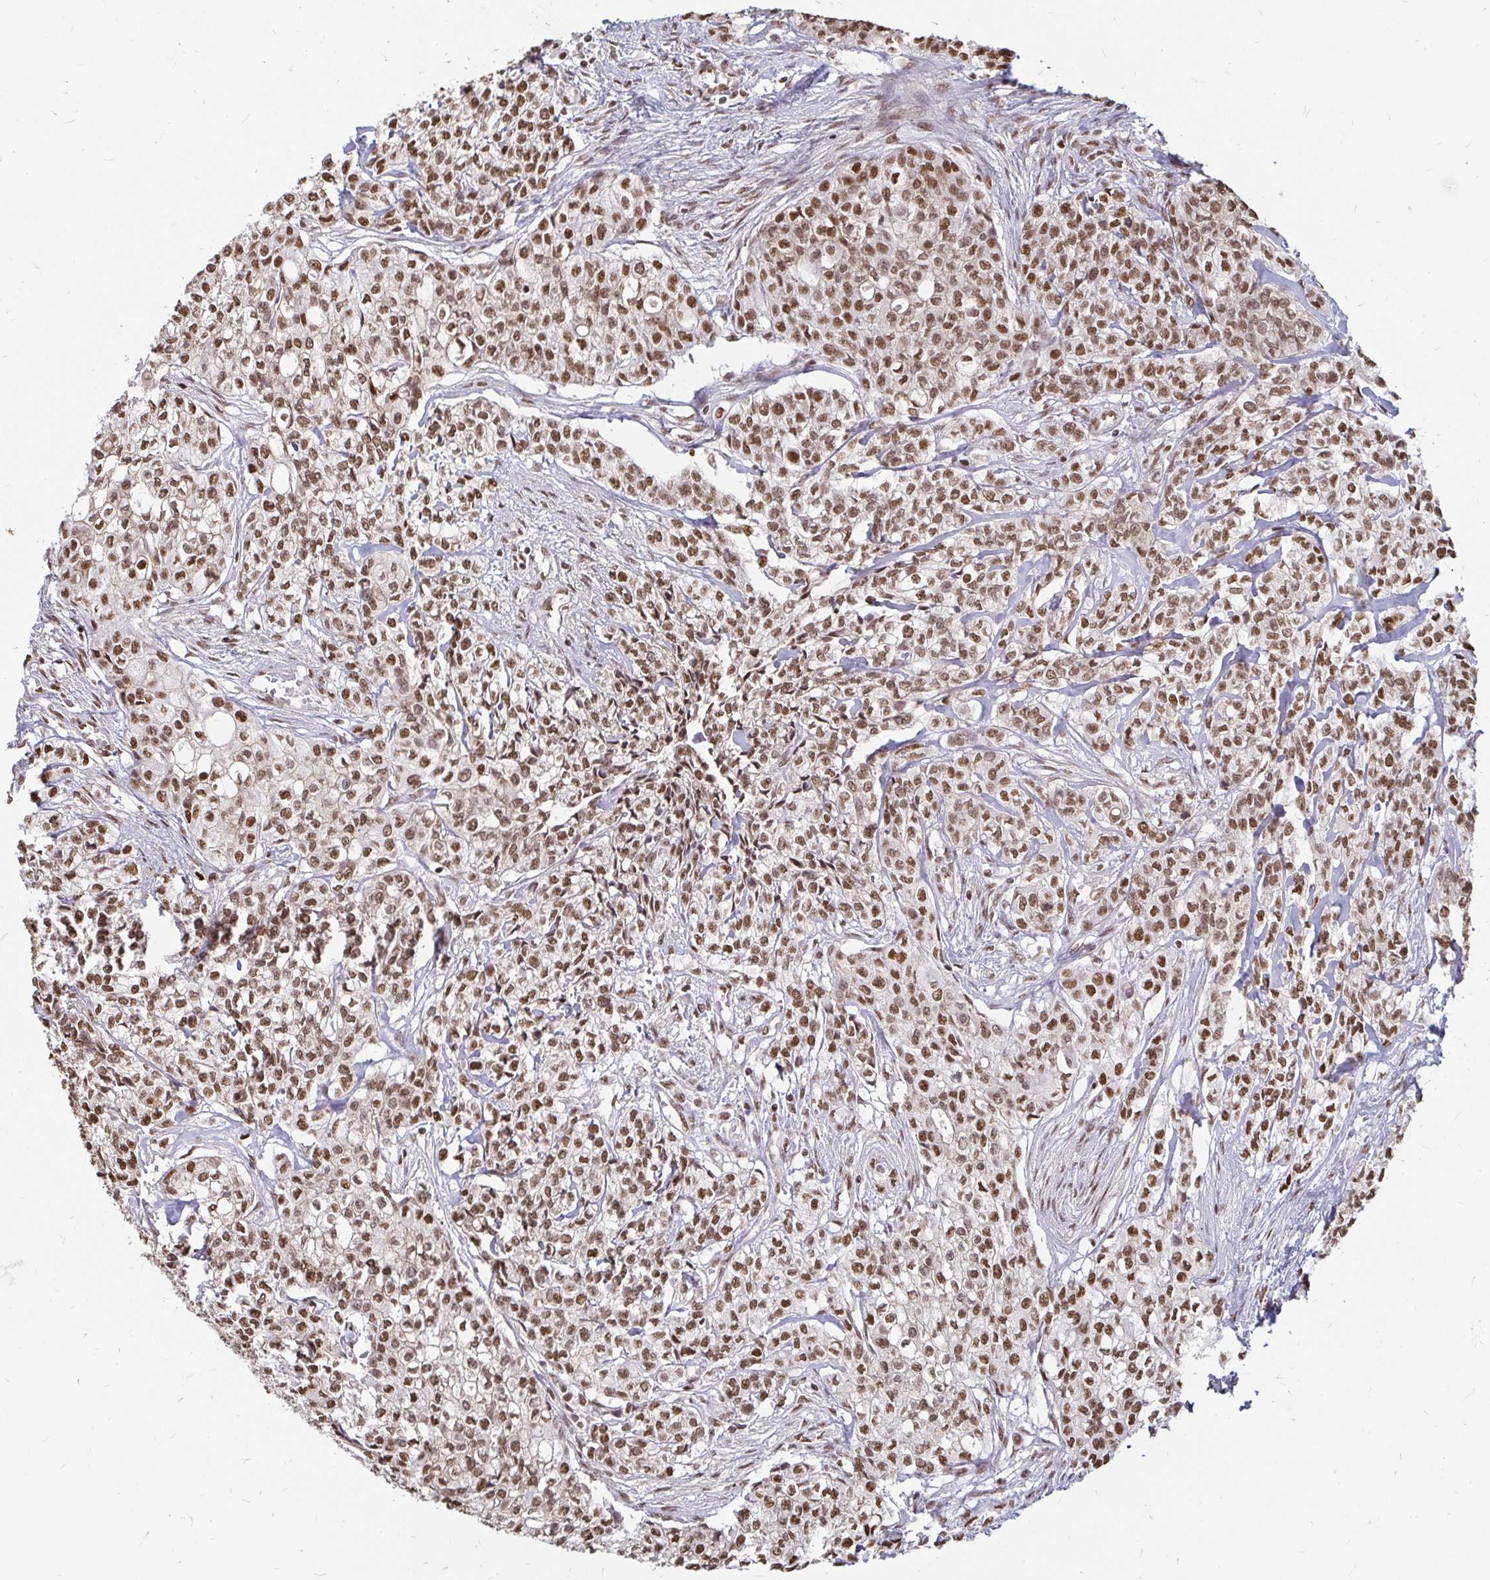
{"staining": {"intensity": "strong", "quantity": ">75%", "location": "nuclear"}, "tissue": "head and neck cancer", "cell_type": "Tumor cells", "image_type": "cancer", "snomed": [{"axis": "morphology", "description": "Adenocarcinoma, NOS"}, {"axis": "topography", "description": "Head-Neck"}], "caption": "DAB (3,3'-diaminobenzidine) immunohistochemical staining of adenocarcinoma (head and neck) shows strong nuclear protein staining in approximately >75% of tumor cells. Using DAB (3,3'-diaminobenzidine) (brown) and hematoxylin (blue) stains, captured at high magnification using brightfield microscopy.", "gene": "HNRNPU", "patient": {"sex": "male", "age": 81}}